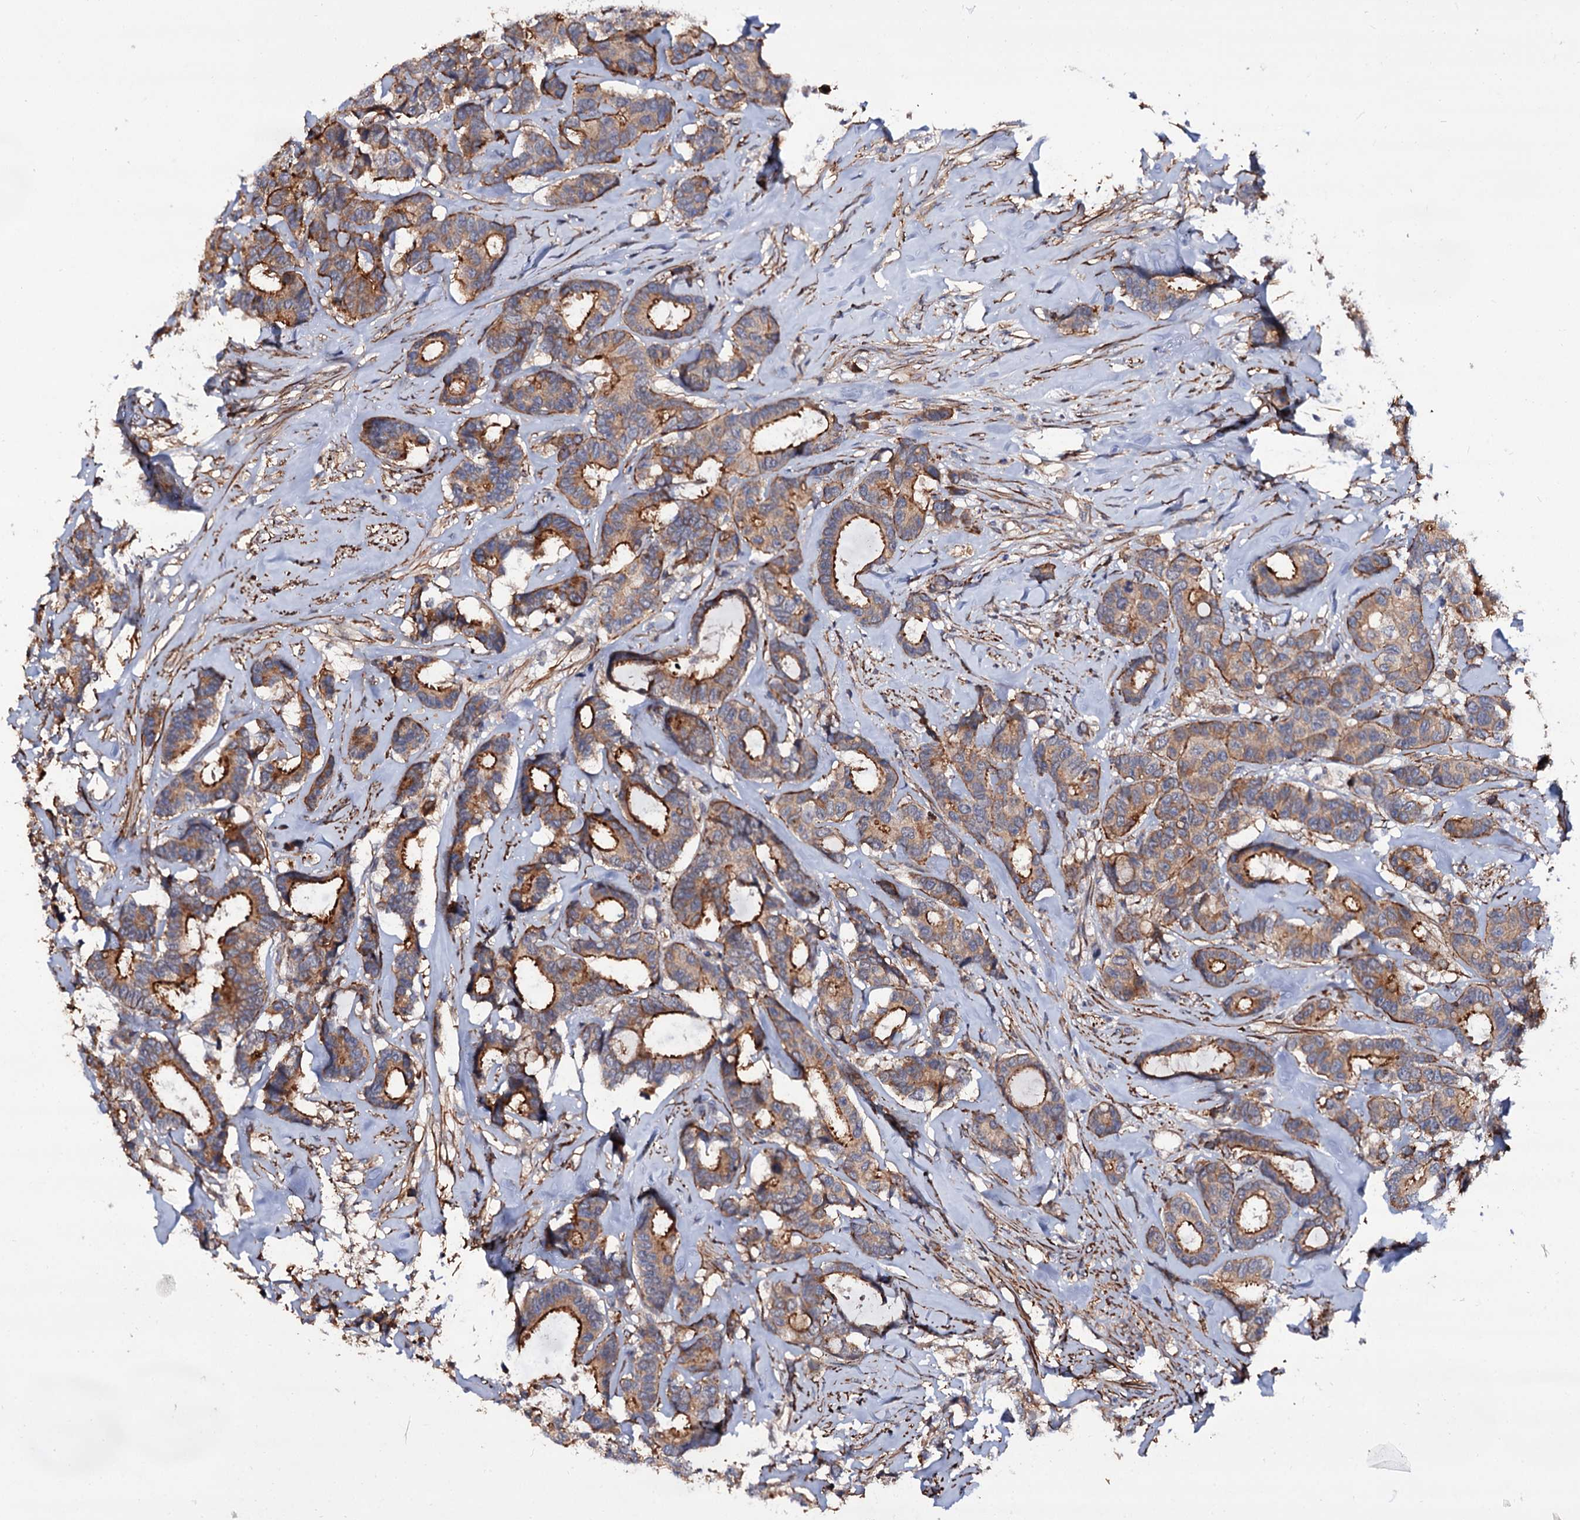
{"staining": {"intensity": "moderate", "quantity": ">75%", "location": "cytoplasmic/membranous"}, "tissue": "breast cancer", "cell_type": "Tumor cells", "image_type": "cancer", "snomed": [{"axis": "morphology", "description": "Duct carcinoma"}, {"axis": "topography", "description": "Breast"}], "caption": "Invasive ductal carcinoma (breast) stained with immunohistochemistry (IHC) exhibits moderate cytoplasmic/membranous staining in about >75% of tumor cells. (Stains: DAB in brown, nuclei in blue, Microscopy: brightfield microscopy at high magnification).", "gene": "ISM2", "patient": {"sex": "female", "age": 87}}